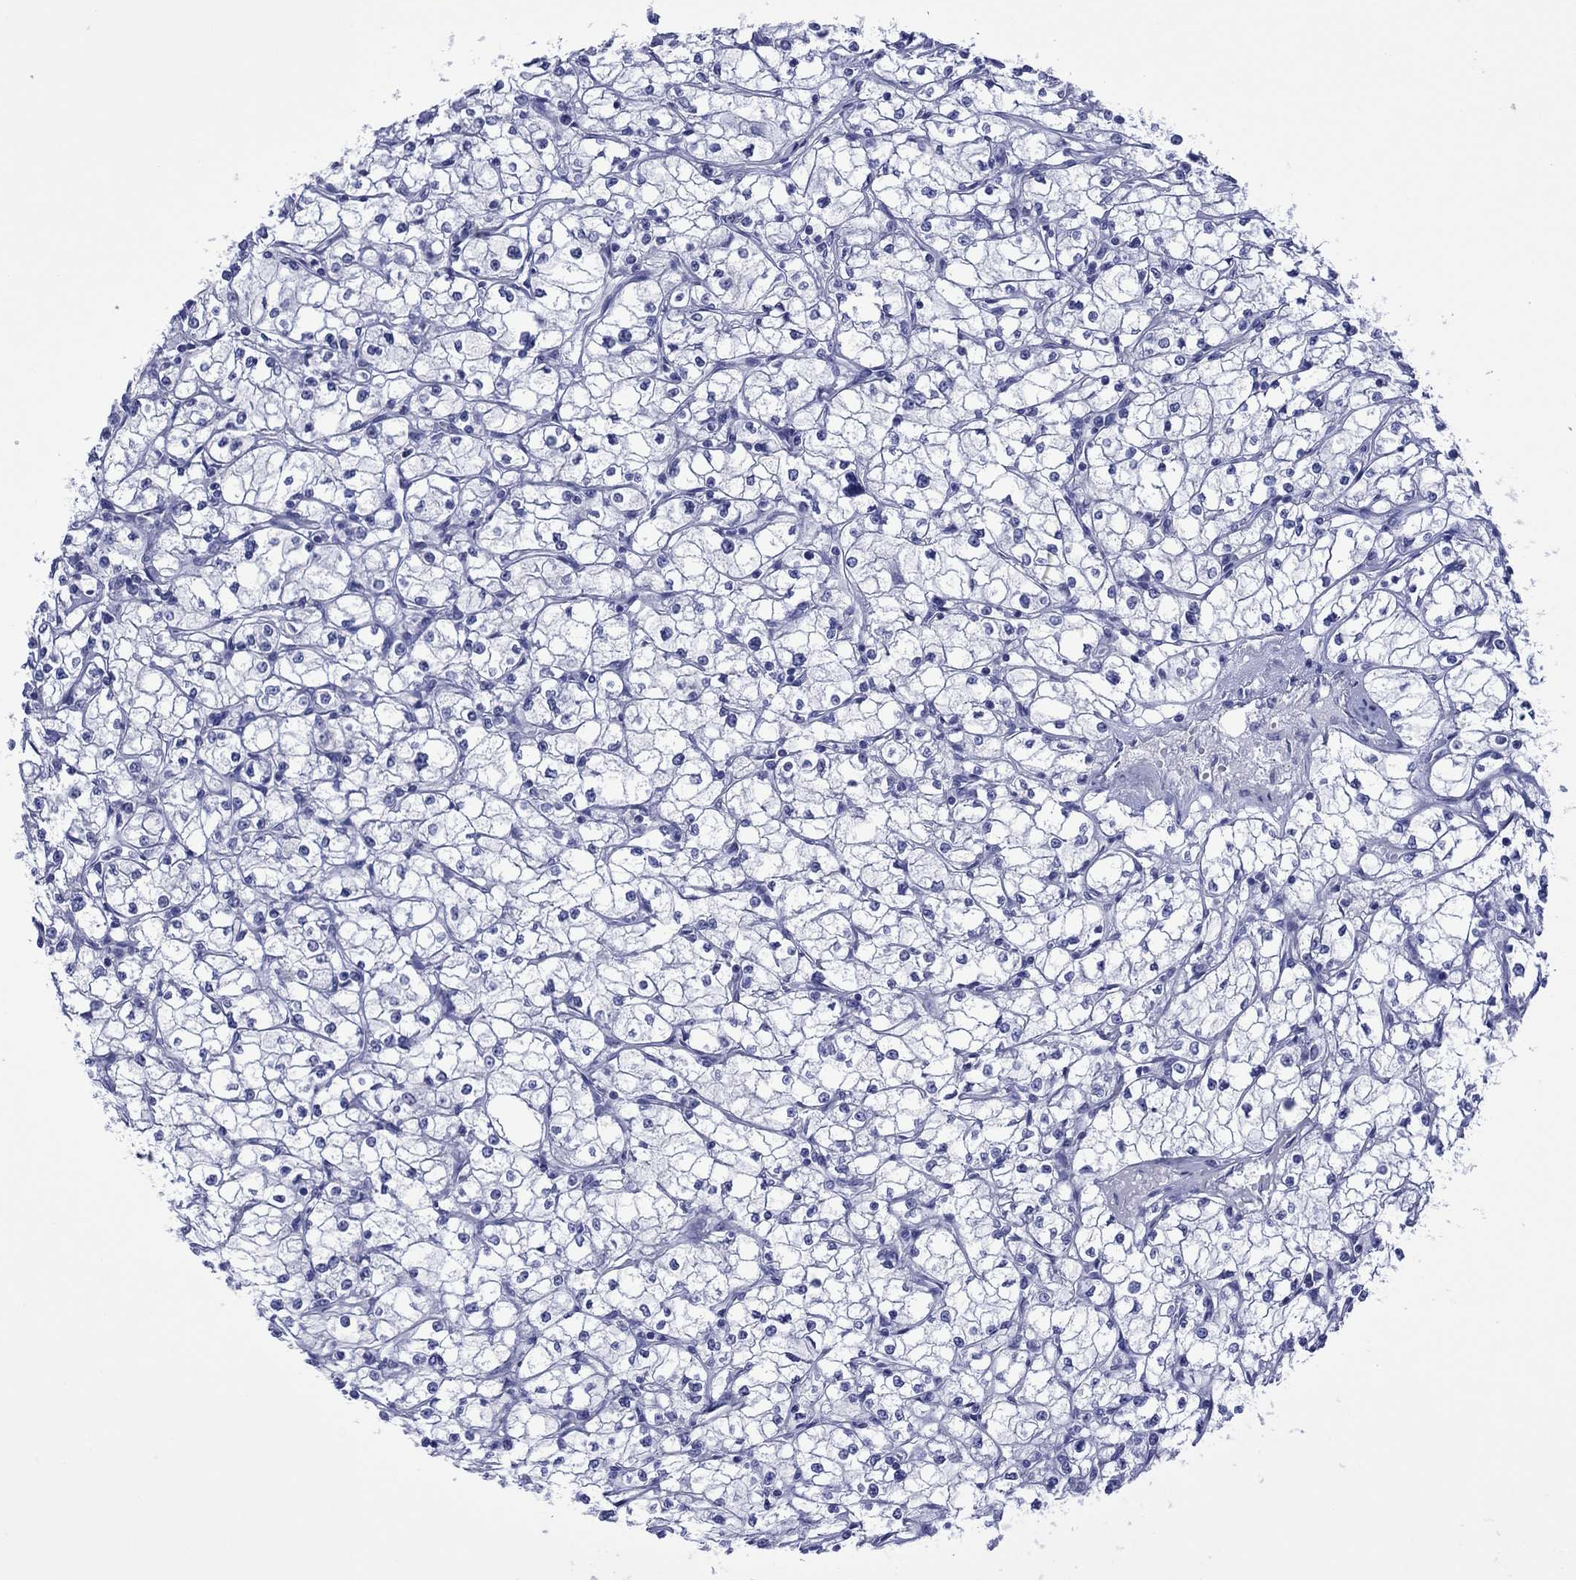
{"staining": {"intensity": "negative", "quantity": "none", "location": "none"}, "tissue": "renal cancer", "cell_type": "Tumor cells", "image_type": "cancer", "snomed": [{"axis": "morphology", "description": "Adenocarcinoma, NOS"}, {"axis": "topography", "description": "Kidney"}], "caption": "The histopathology image demonstrates no staining of tumor cells in renal cancer.", "gene": "MLANA", "patient": {"sex": "male", "age": 67}}